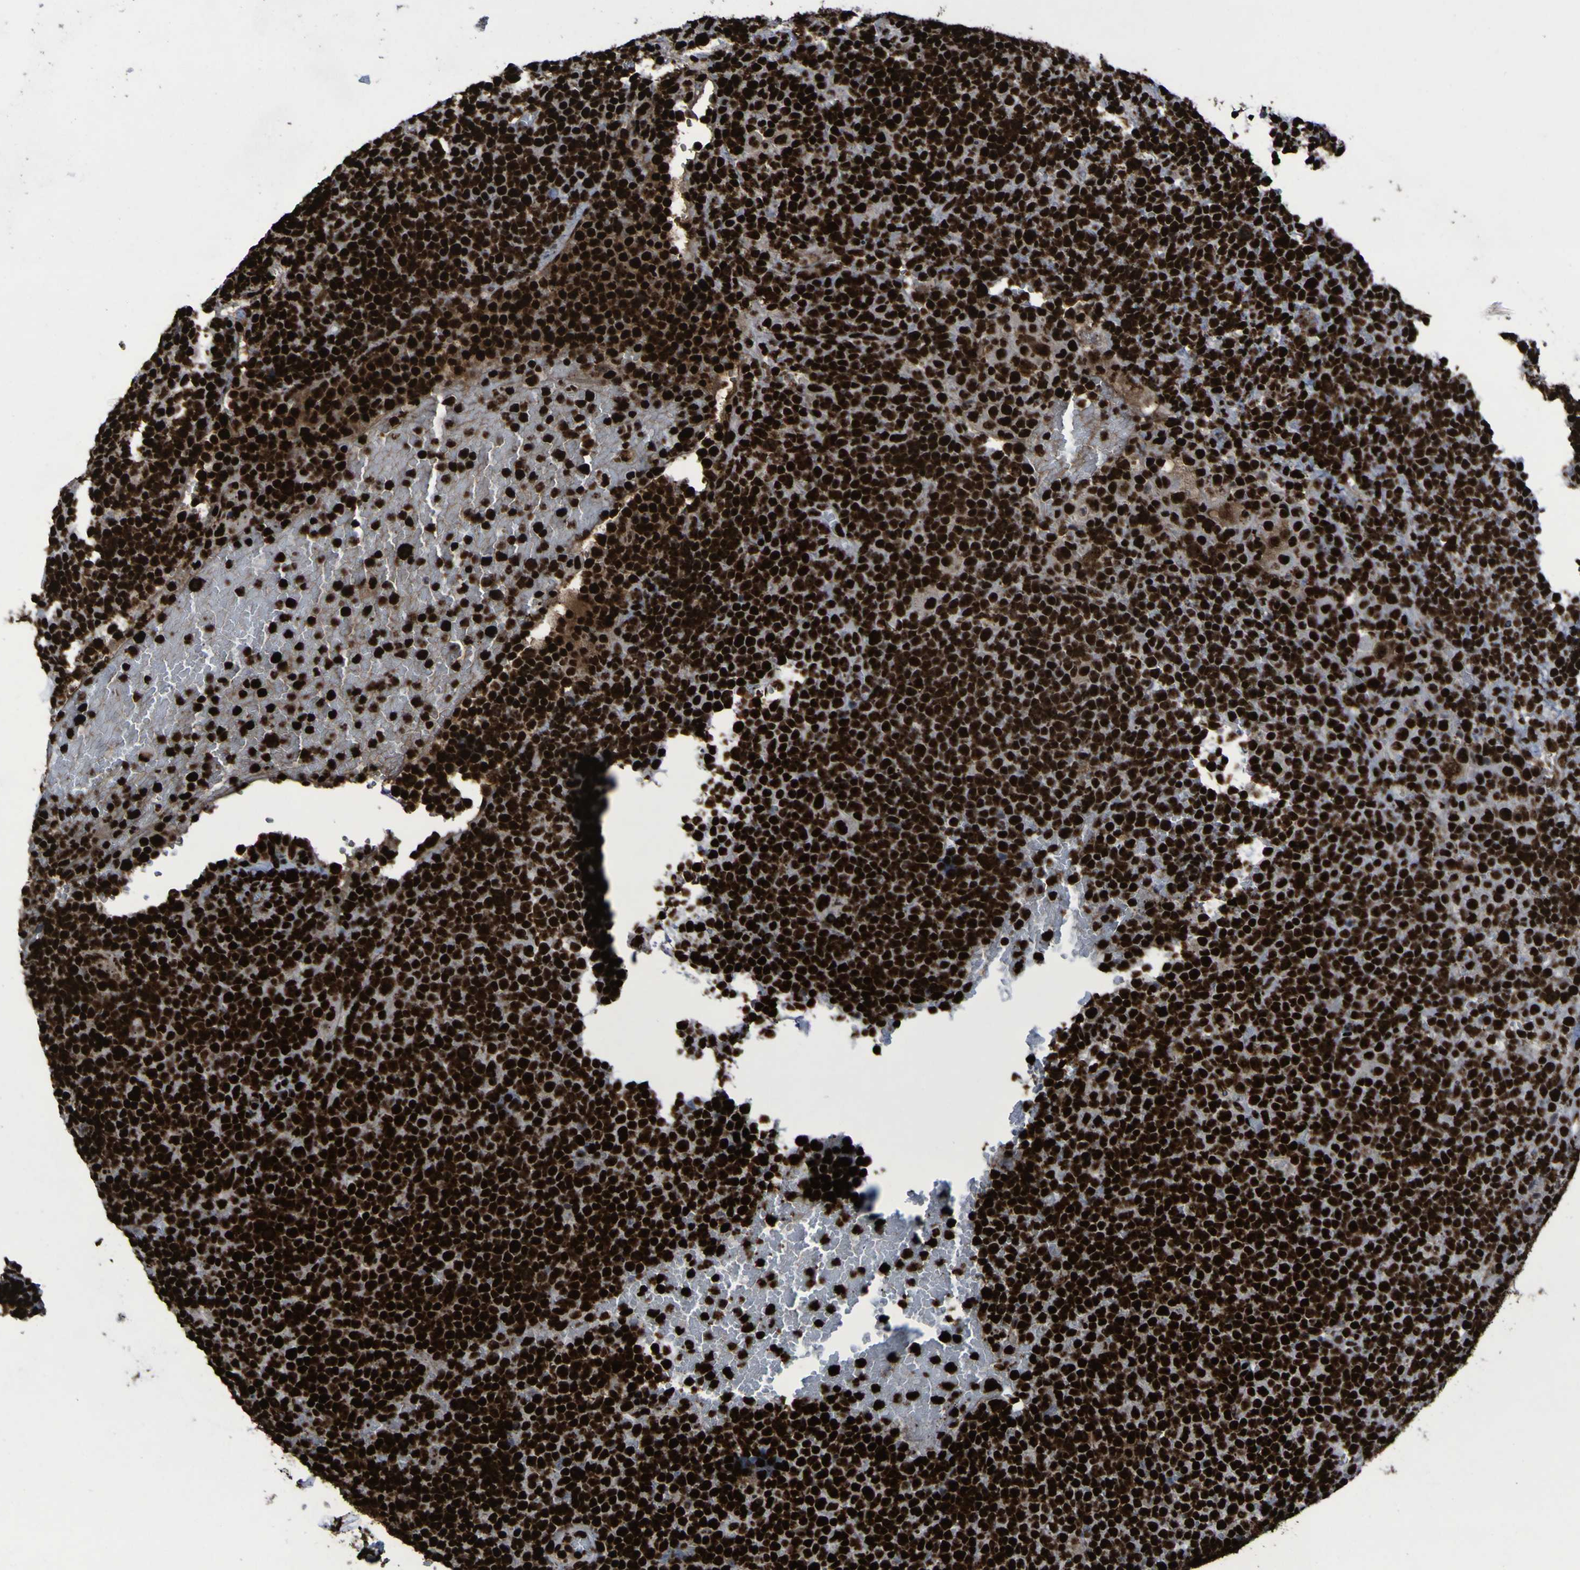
{"staining": {"intensity": "strong", "quantity": ">75%", "location": "nuclear"}, "tissue": "lymphoma", "cell_type": "Tumor cells", "image_type": "cancer", "snomed": [{"axis": "morphology", "description": "Malignant lymphoma, non-Hodgkin's type, High grade"}, {"axis": "topography", "description": "Lymph node"}], "caption": "High-grade malignant lymphoma, non-Hodgkin's type stained with DAB (3,3'-diaminobenzidine) IHC demonstrates high levels of strong nuclear expression in about >75% of tumor cells.", "gene": "NPM1", "patient": {"sex": "male", "age": 61}}